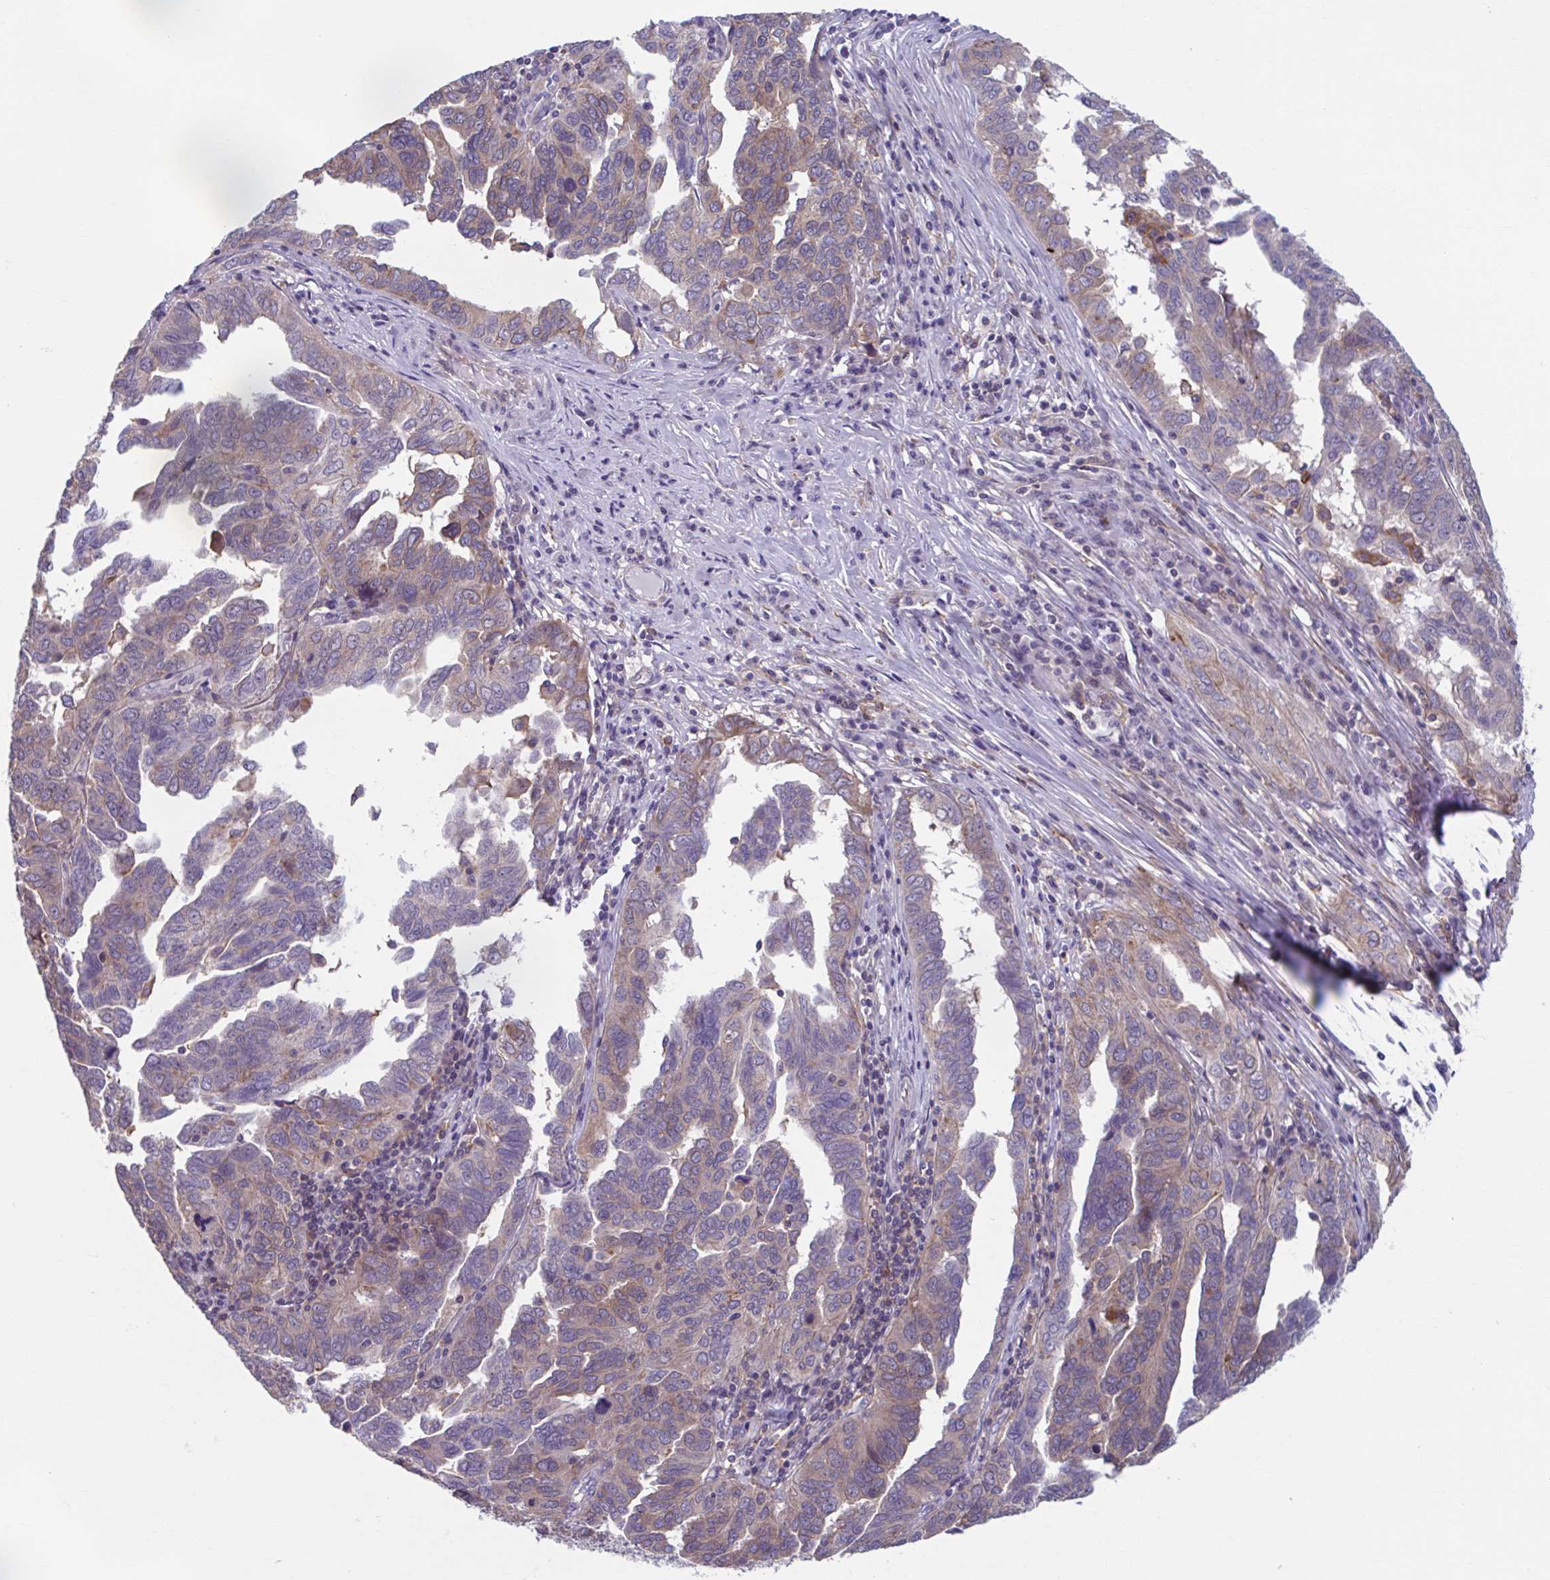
{"staining": {"intensity": "weak", "quantity": ">75%", "location": "cytoplasmic/membranous"}, "tissue": "ovarian cancer", "cell_type": "Tumor cells", "image_type": "cancer", "snomed": [{"axis": "morphology", "description": "Cystadenocarcinoma, serous, NOS"}, {"axis": "topography", "description": "Ovary"}], "caption": "Serous cystadenocarcinoma (ovarian) tissue shows weak cytoplasmic/membranous expression in about >75% of tumor cells", "gene": "ADAT3", "patient": {"sex": "female", "age": 64}}